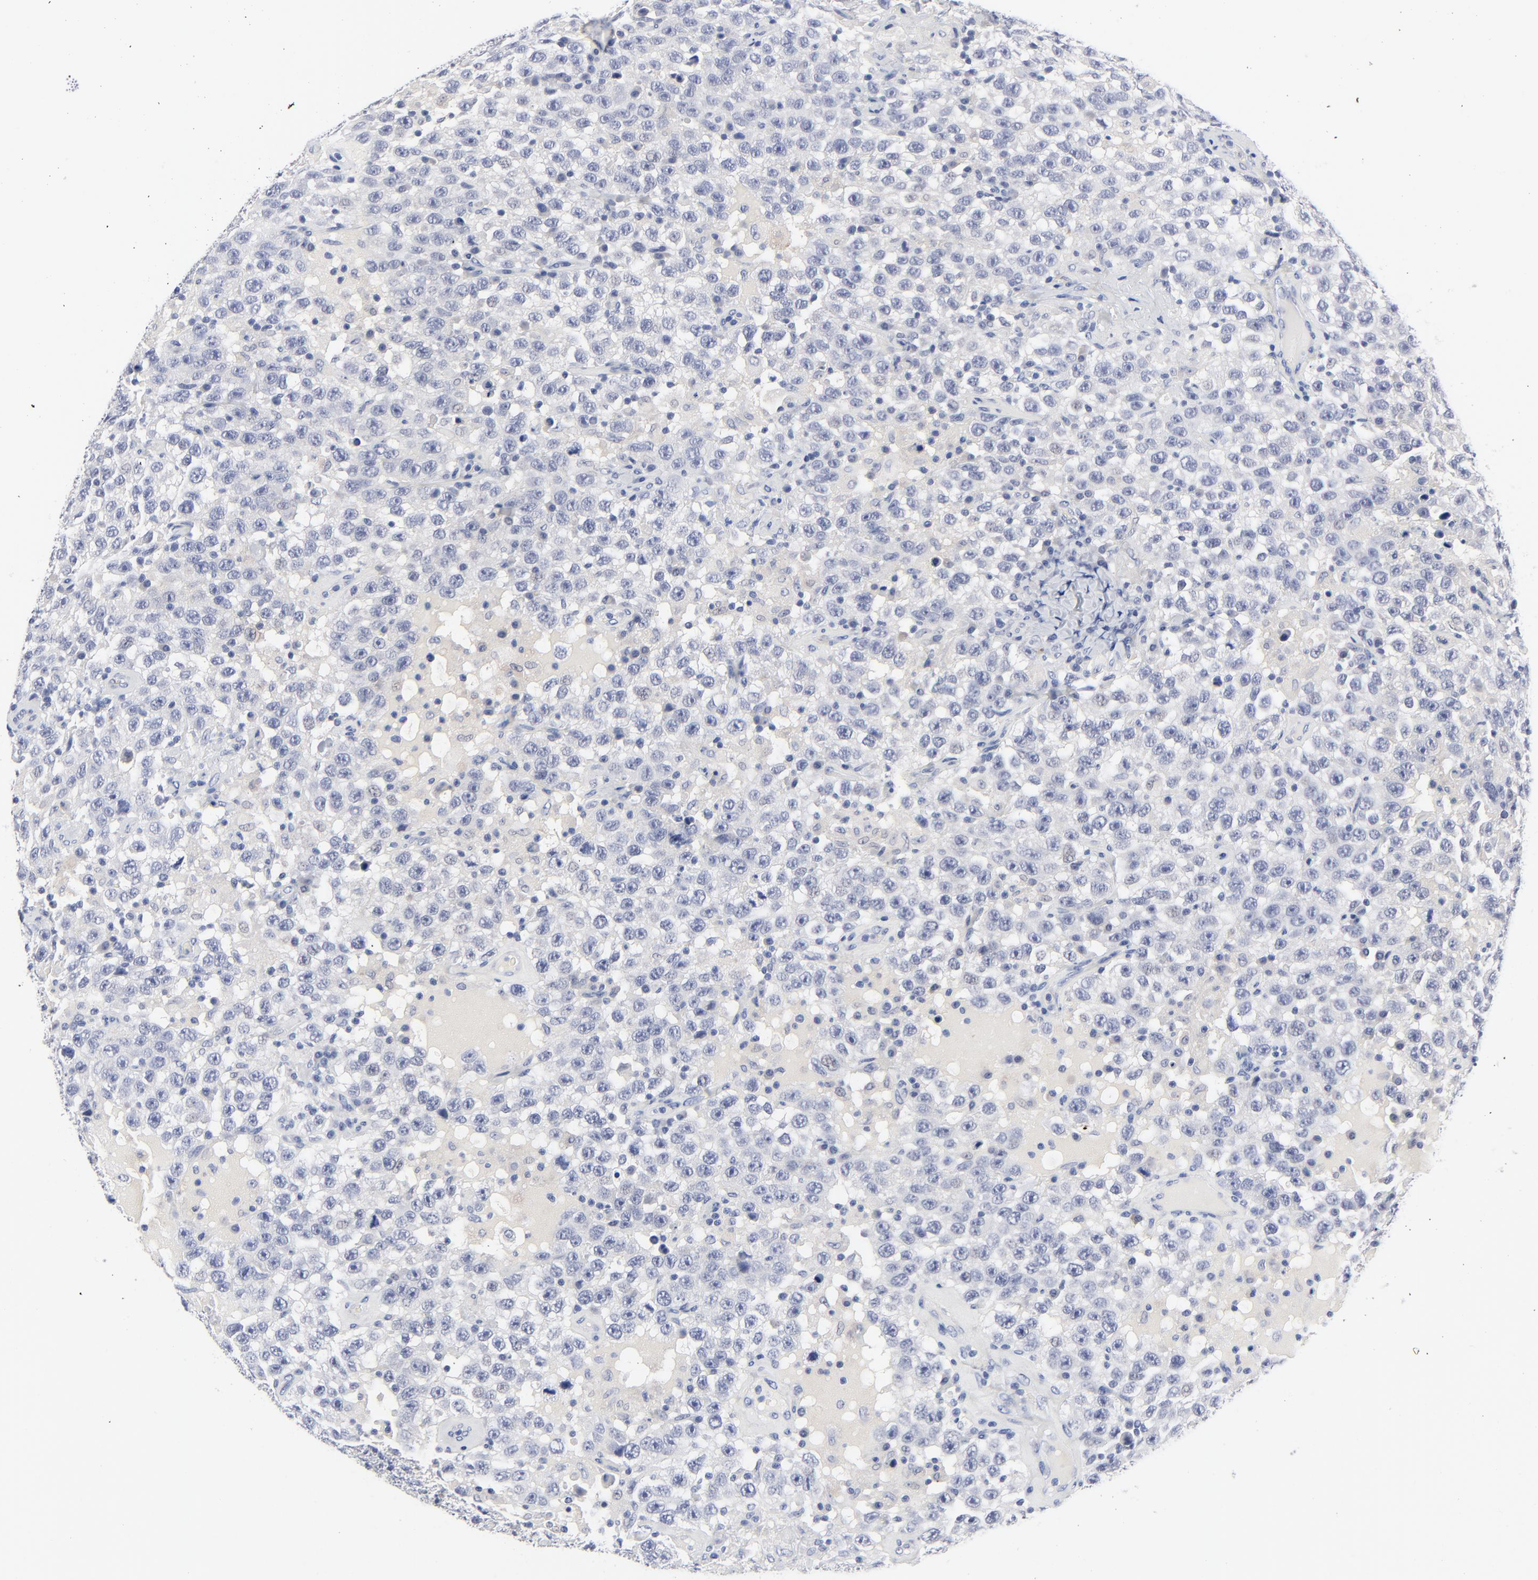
{"staining": {"intensity": "negative", "quantity": "none", "location": "none"}, "tissue": "testis cancer", "cell_type": "Tumor cells", "image_type": "cancer", "snomed": [{"axis": "morphology", "description": "Seminoma, NOS"}, {"axis": "topography", "description": "Testis"}], "caption": "The micrograph reveals no staining of tumor cells in testis cancer.", "gene": "CLEC4G", "patient": {"sex": "male", "age": 41}}